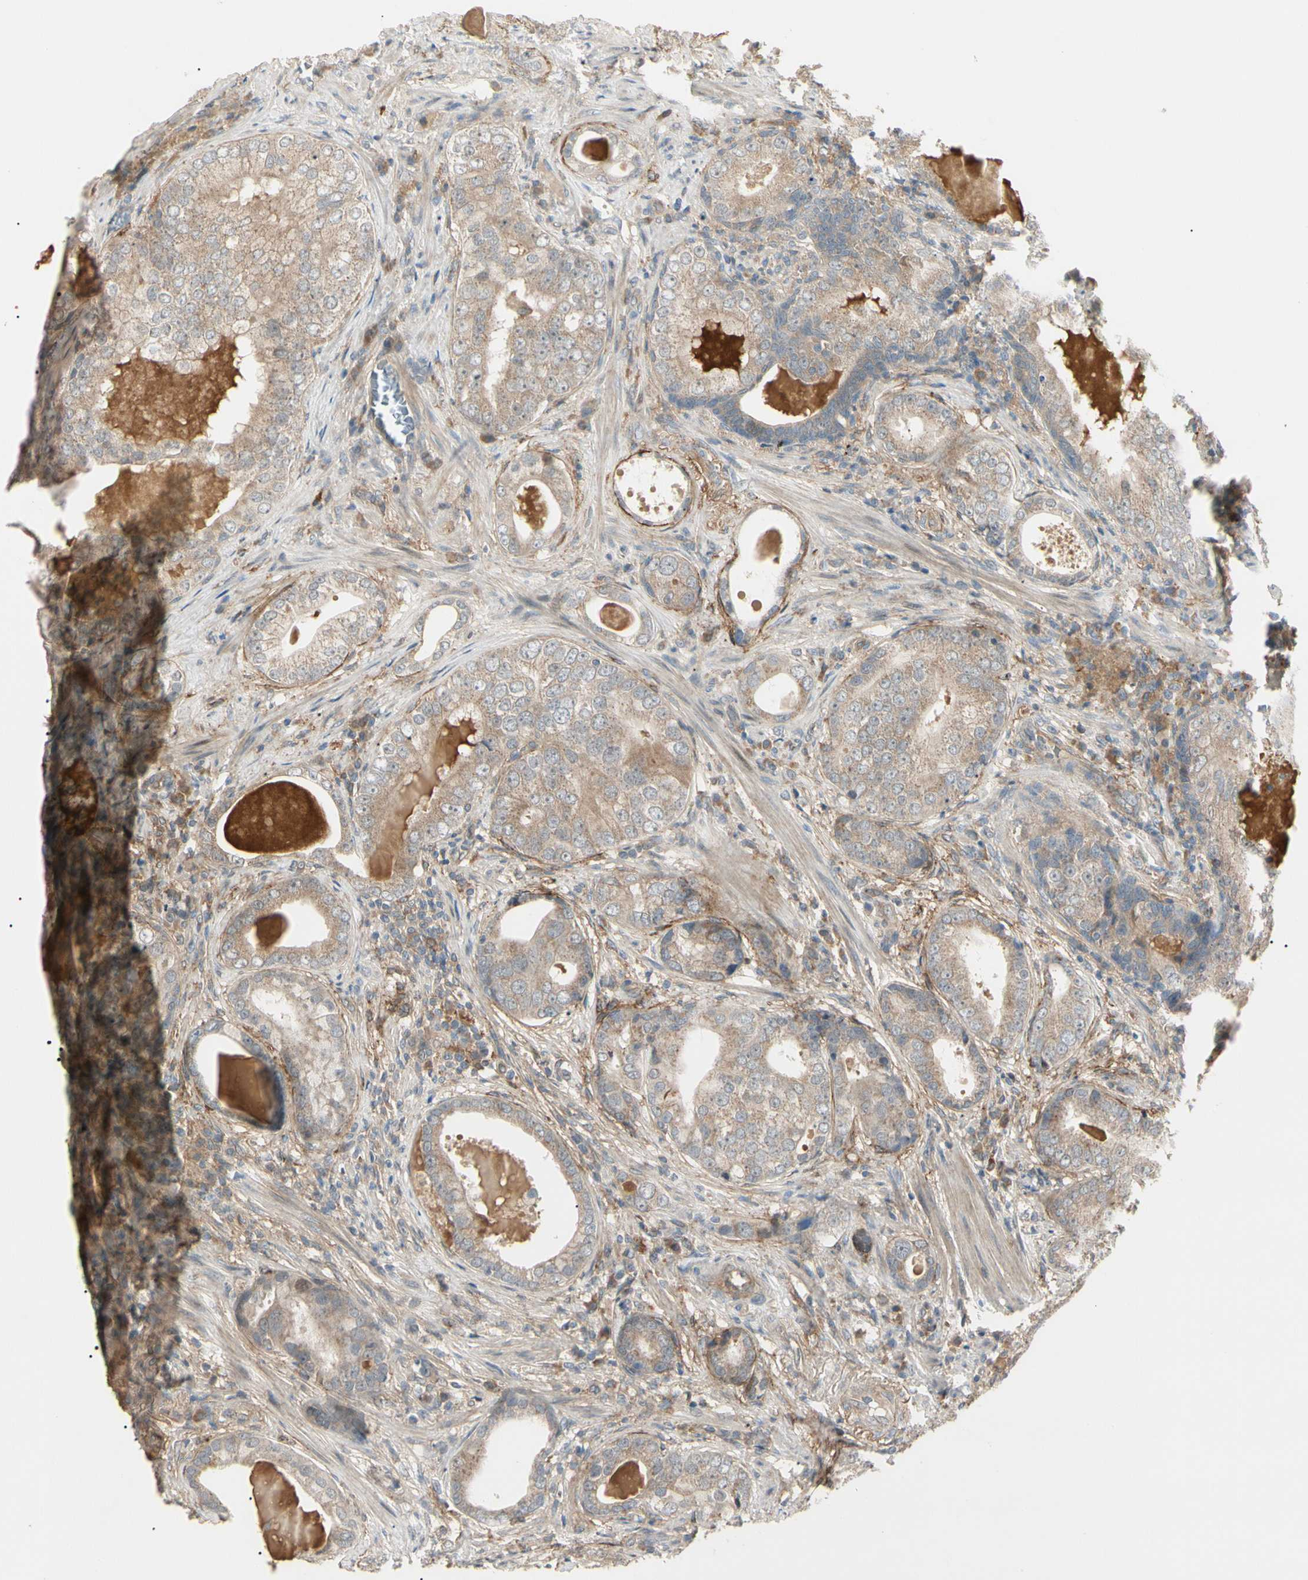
{"staining": {"intensity": "moderate", "quantity": ">75%", "location": "cytoplasmic/membranous"}, "tissue": "prostate cancer", "cell_type": "Tumor cells", "image_type": "cancer", "snomed": [{"axis": "morphology", "description": "Adenocarcinoma, High grade"}, {"axis": "topography", "description": "Prostate"}], "caption": "Prostate high-grade adenocarcinoma stained for a protein (brown) displays moderate cytoplasmic/membranous positive staining in about >75% of tumor cells.", "gene": "F2R", "patient": {"sex": "male", "age": 66}}